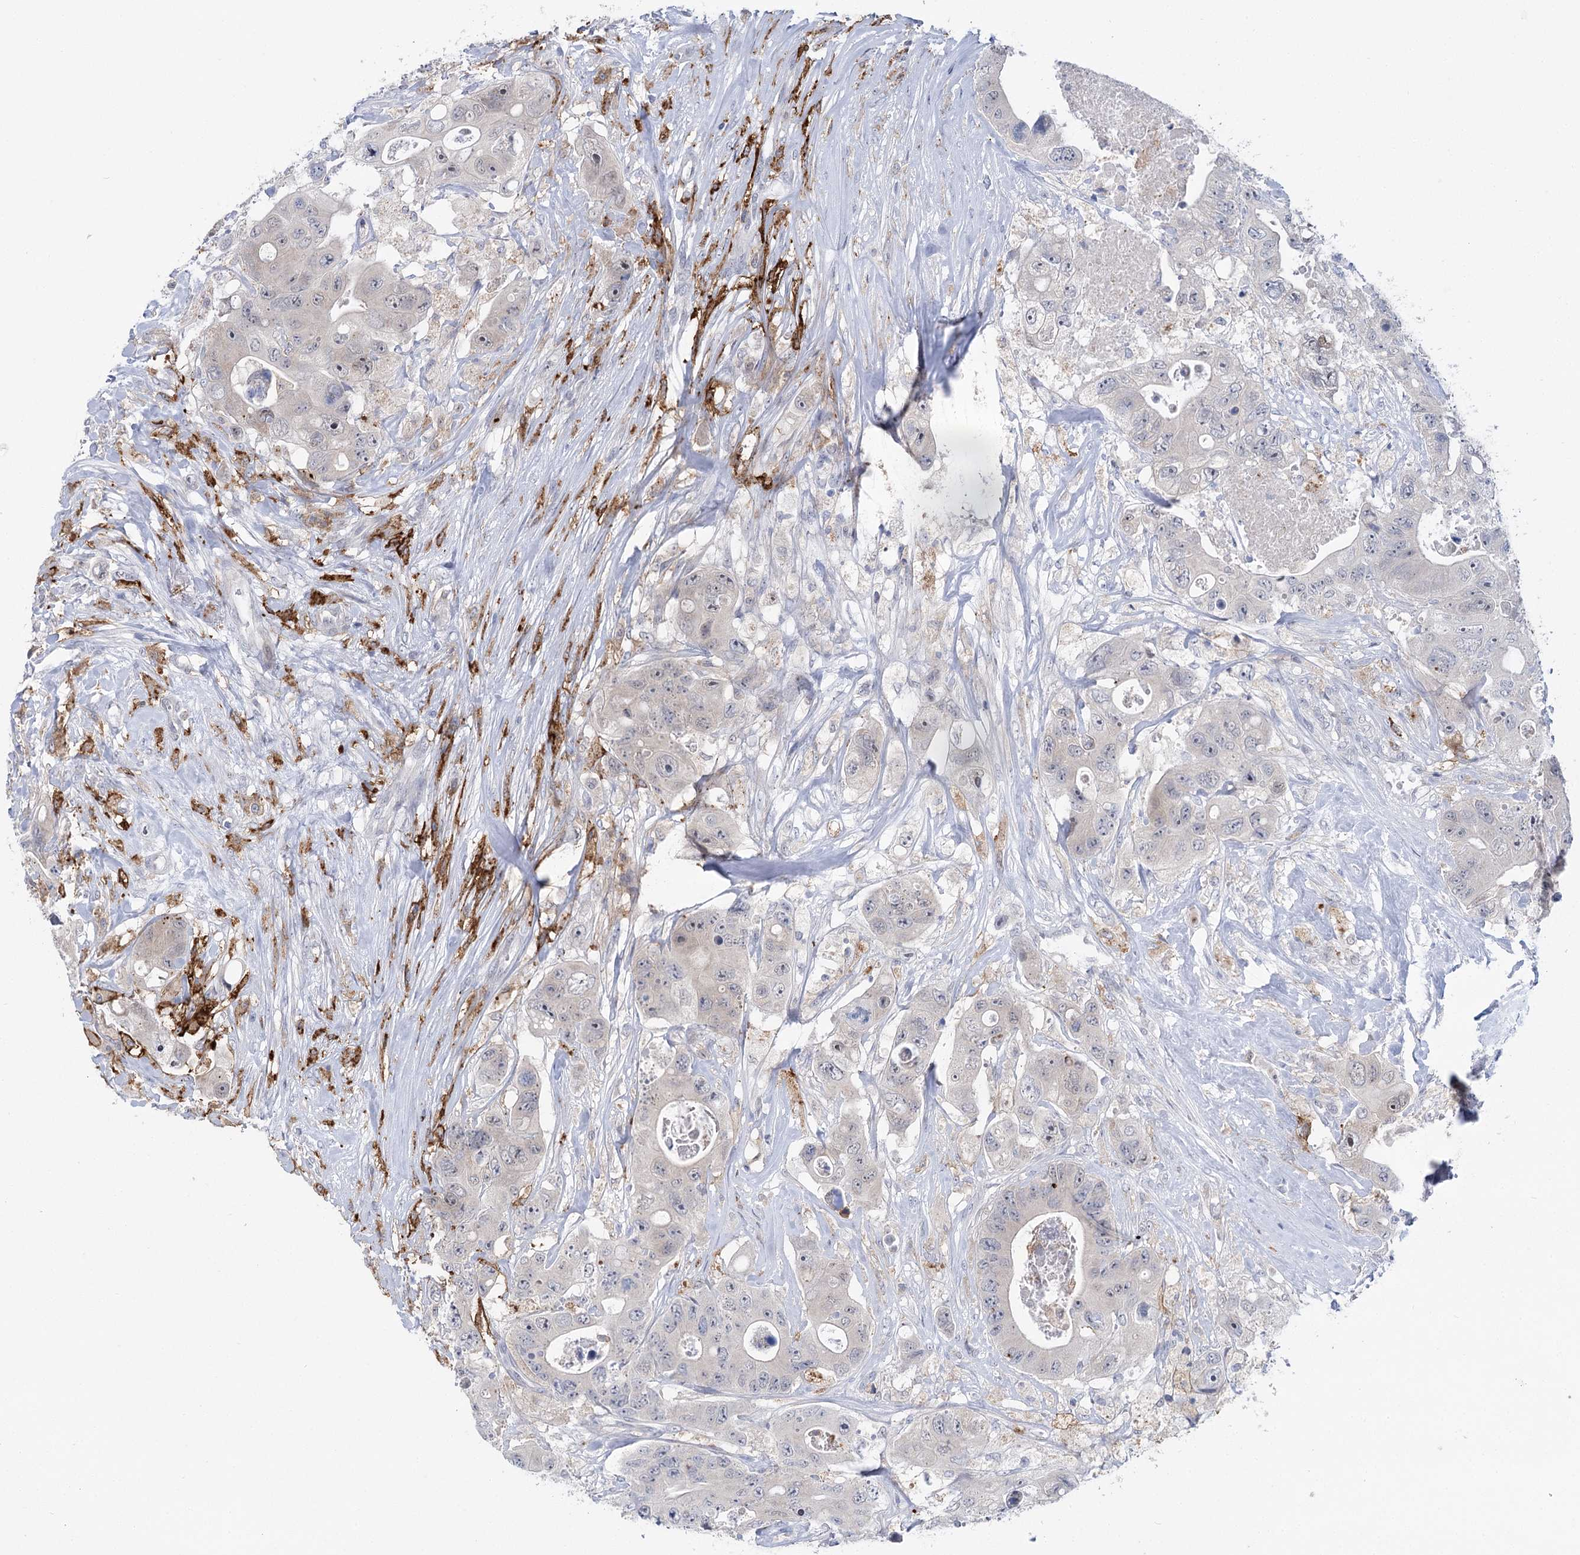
{"staining": {"intensity": "negative", "quantity": "none", "location": "none"}, "tissue": "colorectal cancer", "cell_type": "Tumor cells", "image_type": "cancer", "snomed": [{"axis": "morphology", "description": "Adenocarcinoma, NOS"}, {"axis": "topography", "description": "Colon"}], "caption": "Immunohistochemistry (IHC) of adenocarcinoma (colorectal) reveals no positivity in tumor cells.", "gene": "PIWIL4", "patient": {"sex": "female", "age": 46}}